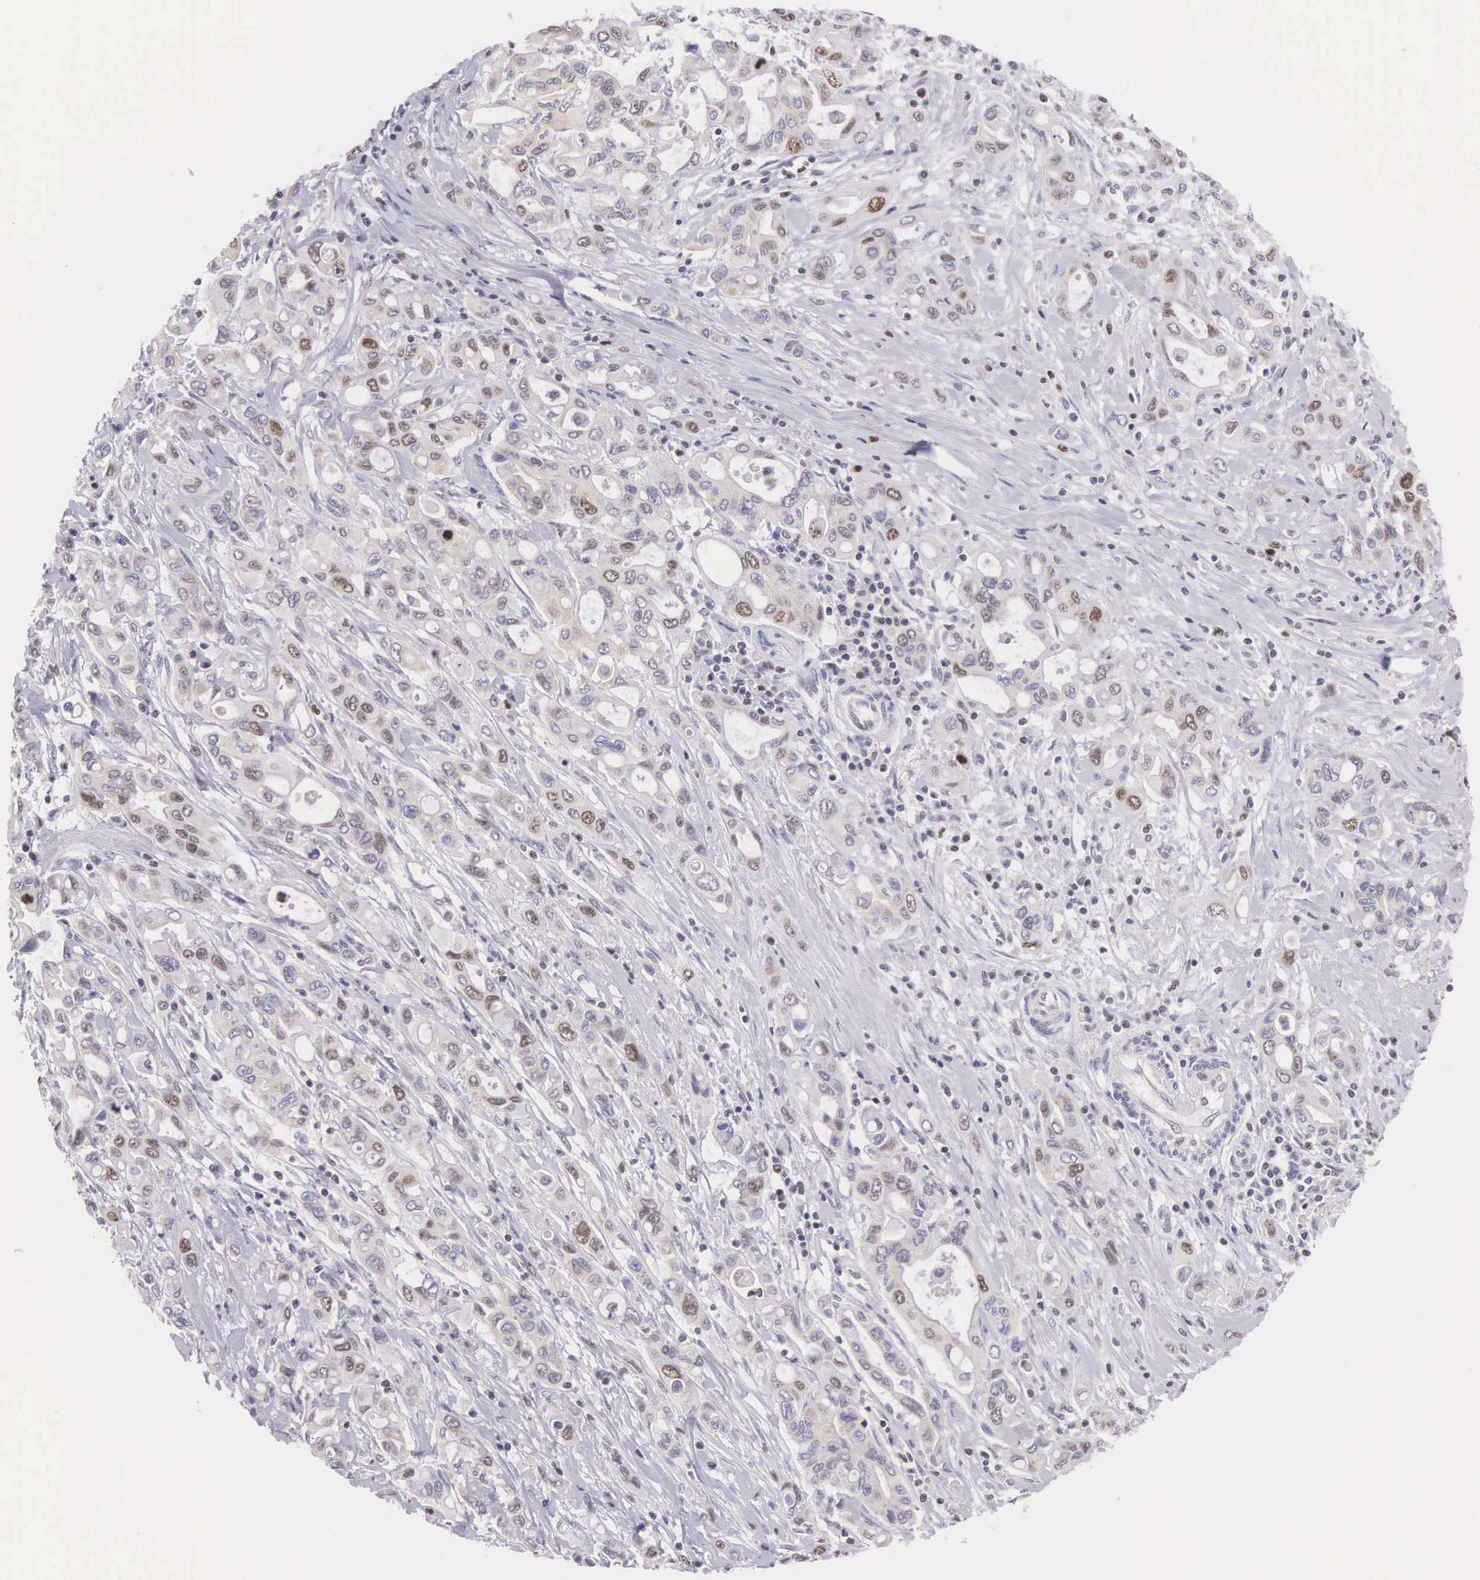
{"staining": {"intensity": "weak", "quantity": "25%-75%", "location": "nuclear"}, "tissue": "pancreatic cancer", "cell_type": "Tumor cells", "image_type": "cancer", "snomed": [{"axis": "morphology", "description": "Adenocarcinoma, NOS"}, {"axis": "topography", "description": "Pancreas"}], "caption": "Human pancreatic adenocarcinoma stained with a protein marker shows weak staining in tumor cells.", "gene": "VRK1", "patient": {"sex": "female", "age": 57}}